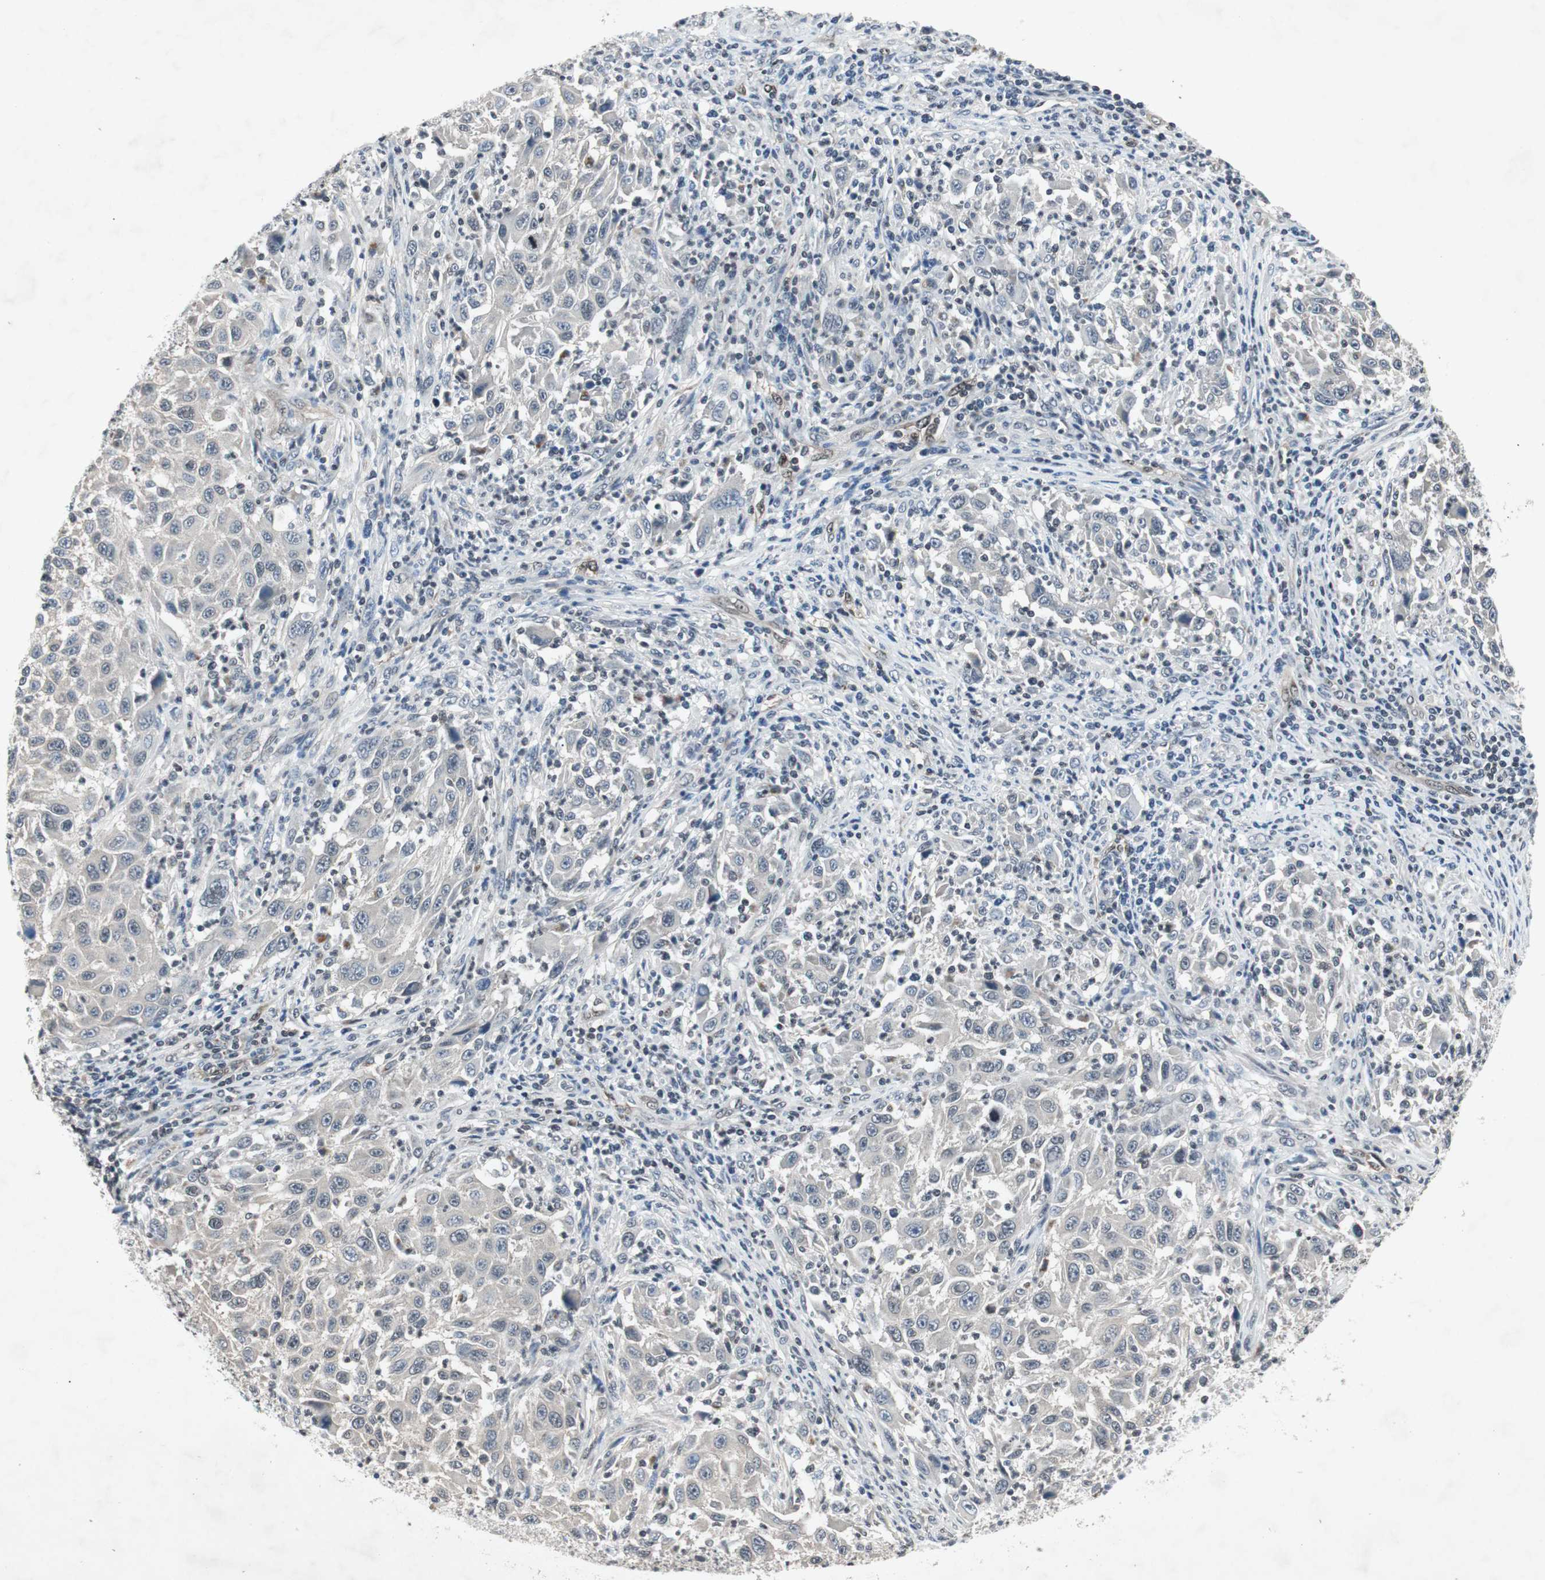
{"staining": {"intensity": "negative", "quantity": "none", "location": "none"}, "tissue": "melanoma", "cell_type": "Tumor cells", "image_type": "cancer", "snomed": [{"axis": "morphology", "description": "Malignant melanoma, Metastatic site"}, {"axis": "topography", "description": "Lymph node"}], "caption": "DAB immunohistochemical staining of malignant melanoma (metastatic site) exhibits no significant expression in tumor cells. The staining is performed using DAB (3,3'-diaminobenzidine) brown chromogen with nuclei counter-stained in using hematoxylin.", "gene": "SMAD1", "patient": {"sex": "male", "age": 61}}